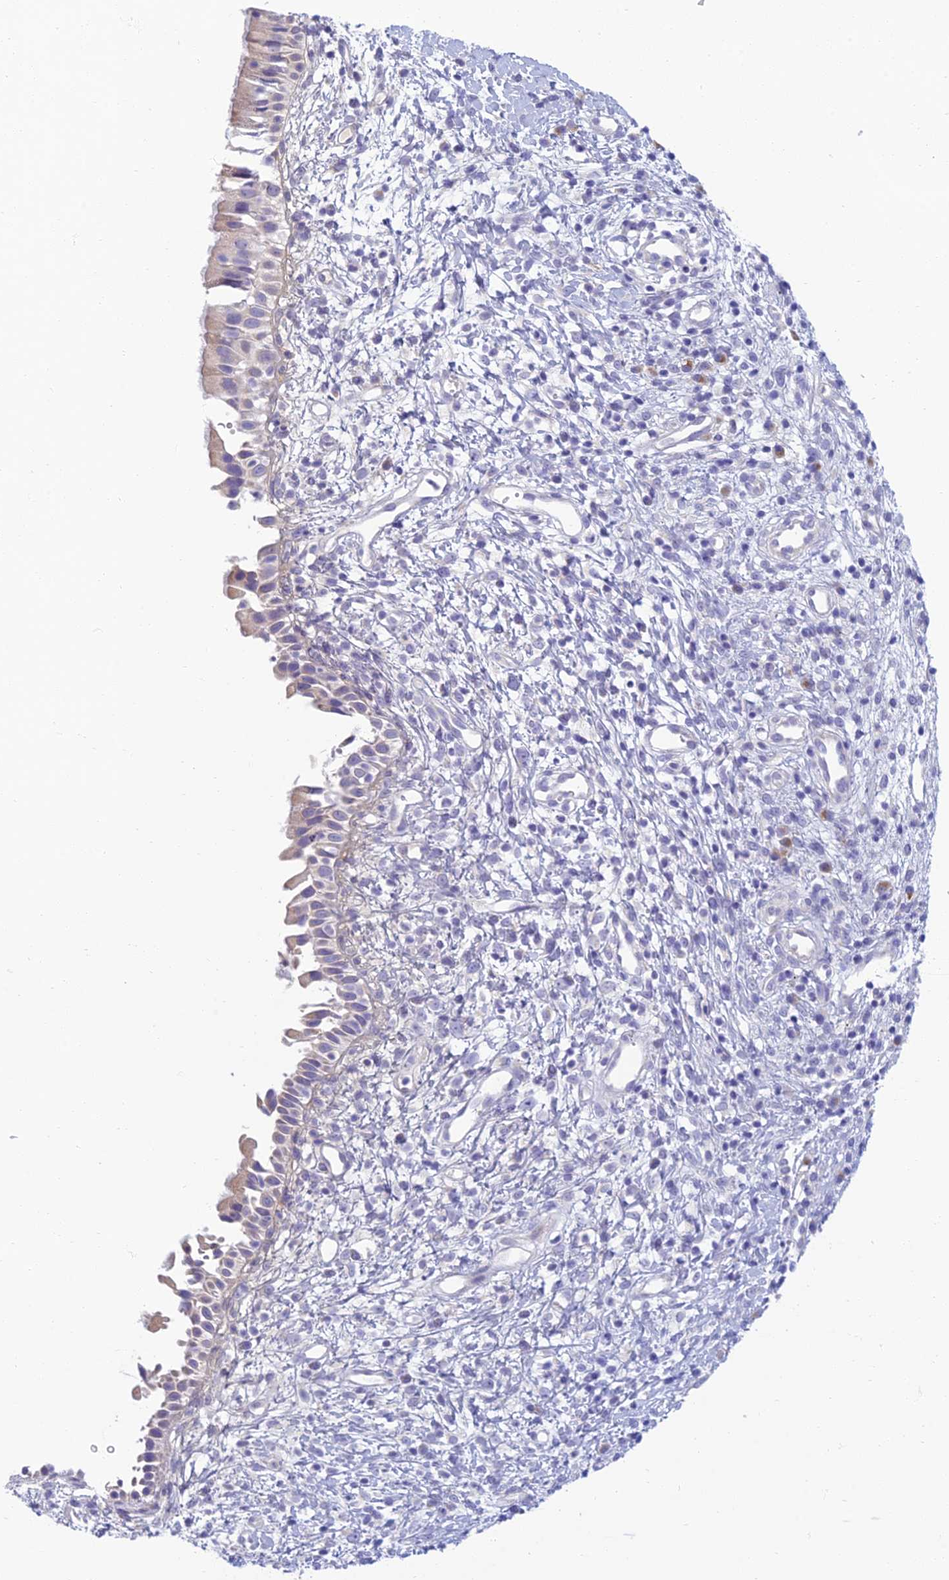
{"staining": {"intensity": "negative", "quantity": "none", "location": "none"}, "tissue": "nasopharynx", "cell_type": "Respiratory epithelial cells", "image_type": "normal", "snomed": [{"axis": "morphology", "description": "Normal tissue, NOS"}, {"axis": "topography", "description": "Nasopharynx"}], "caption": "Immunohistochemistry (IHC) of benign nasopharynx displays no positivity in respiratory epithelial cells. Brightfield microscopy of IHC stained with DAB (3,3'-diaminobenzidine) (brown) and hematoxylin (blue), captured at high magnification.", "gene": "SLC25A41", "patient": {"sex": "male", "age": 22}}